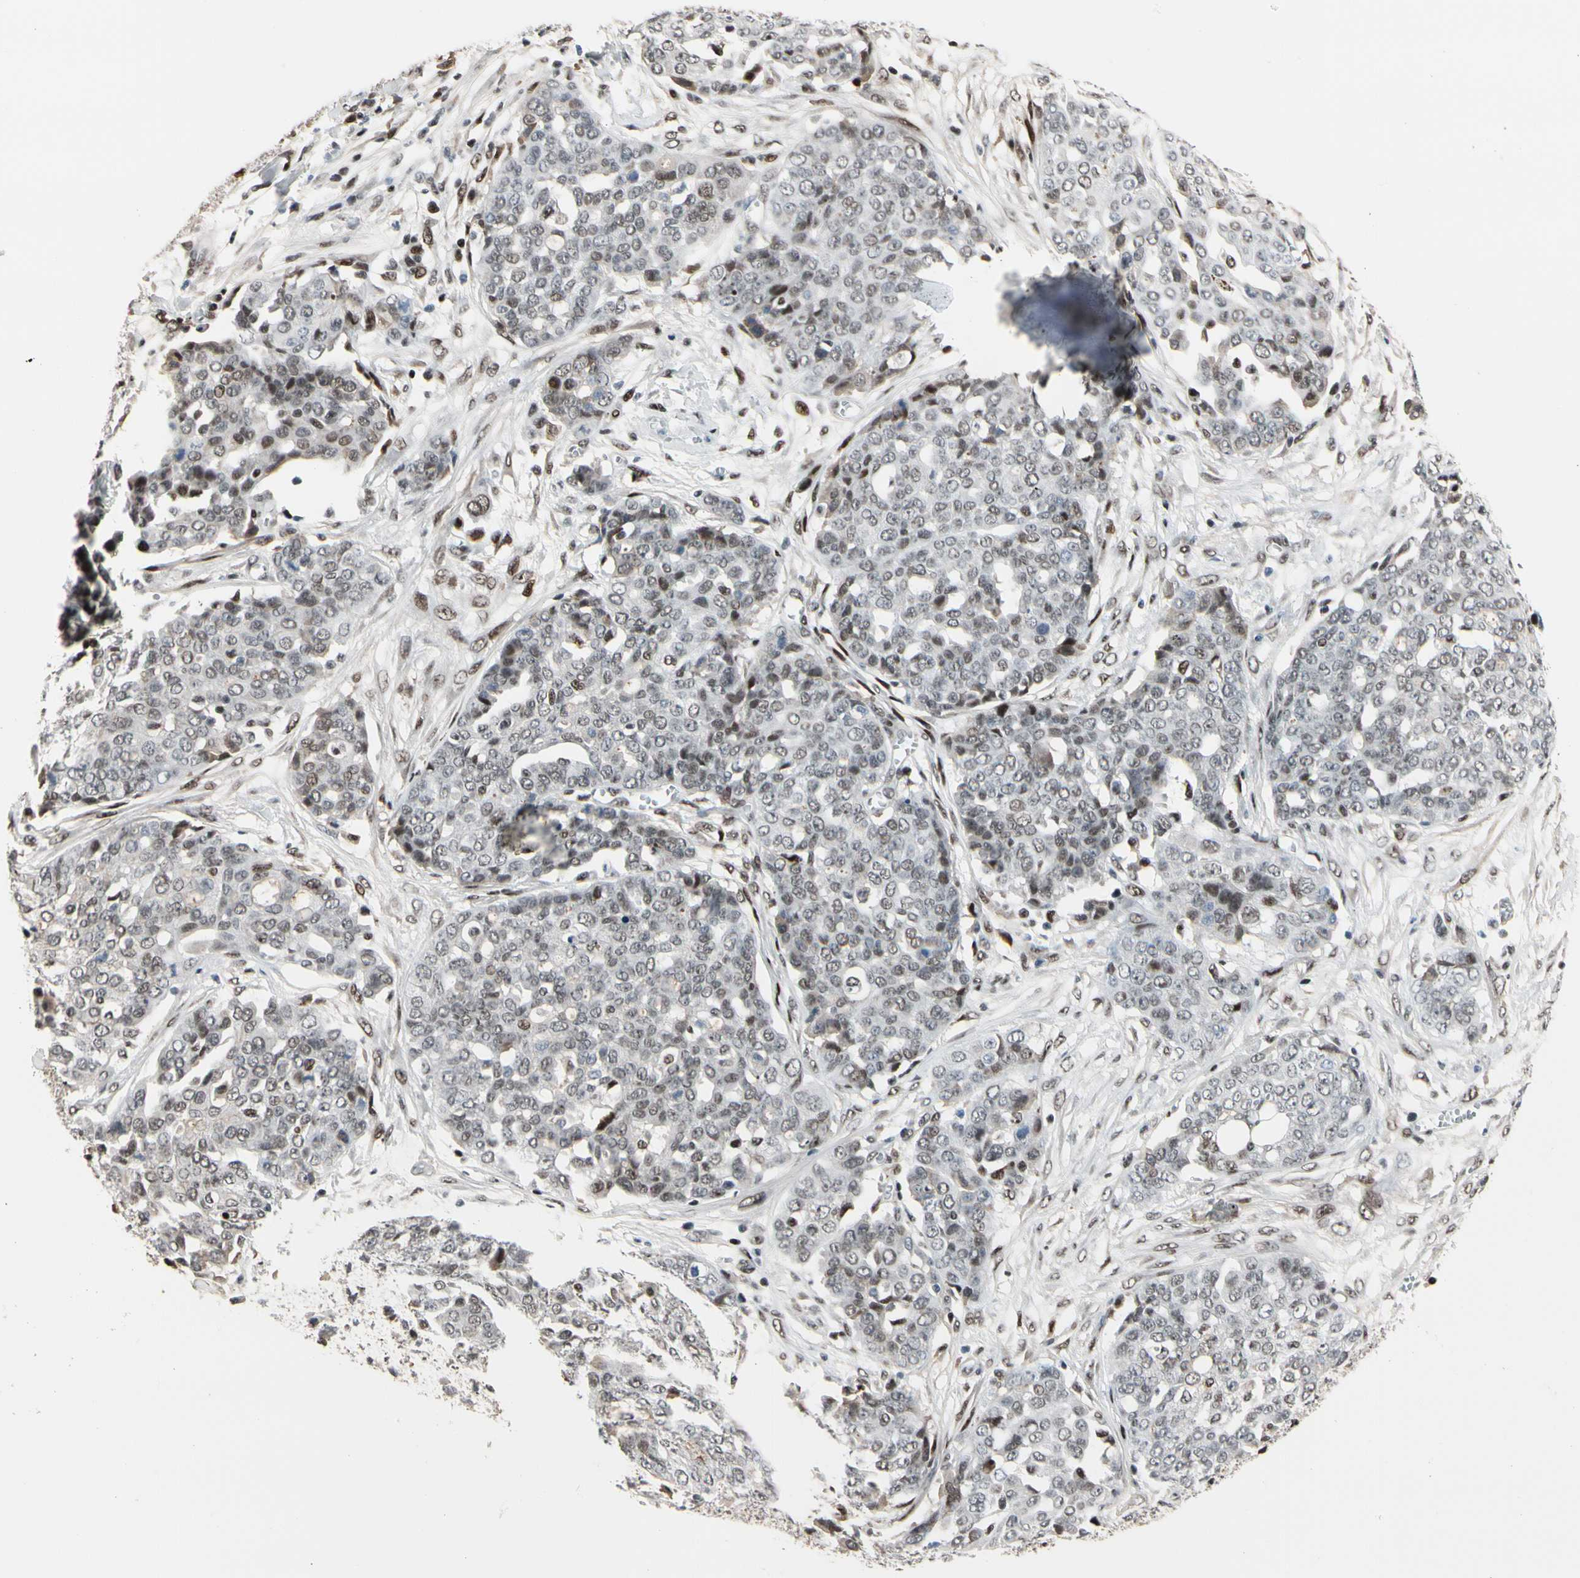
{"staining": {"intensity": "weak", "quantity": "25%-75%", "location": "nuclear"}, "tissue": "ovarian cancer", "cell_type": "Tumor cells", "image_type": "cancer", "snomed": [{"axis": "morphology", "description": "Cystadenocarcinoma, serous, NOS"}, {"axis": "topography", "description": "Soft tissue"}, {"axis": "topography", "description": "Ovary"}], "caption": "Protein expression analysis of human ovarian cancer (serous cystadenocarcinoma) reveals weak nuclear staining in about 25%-75% of tumor cells.", "gene": "FOXO3", "patient": {"sex": "female", "age": 57}}